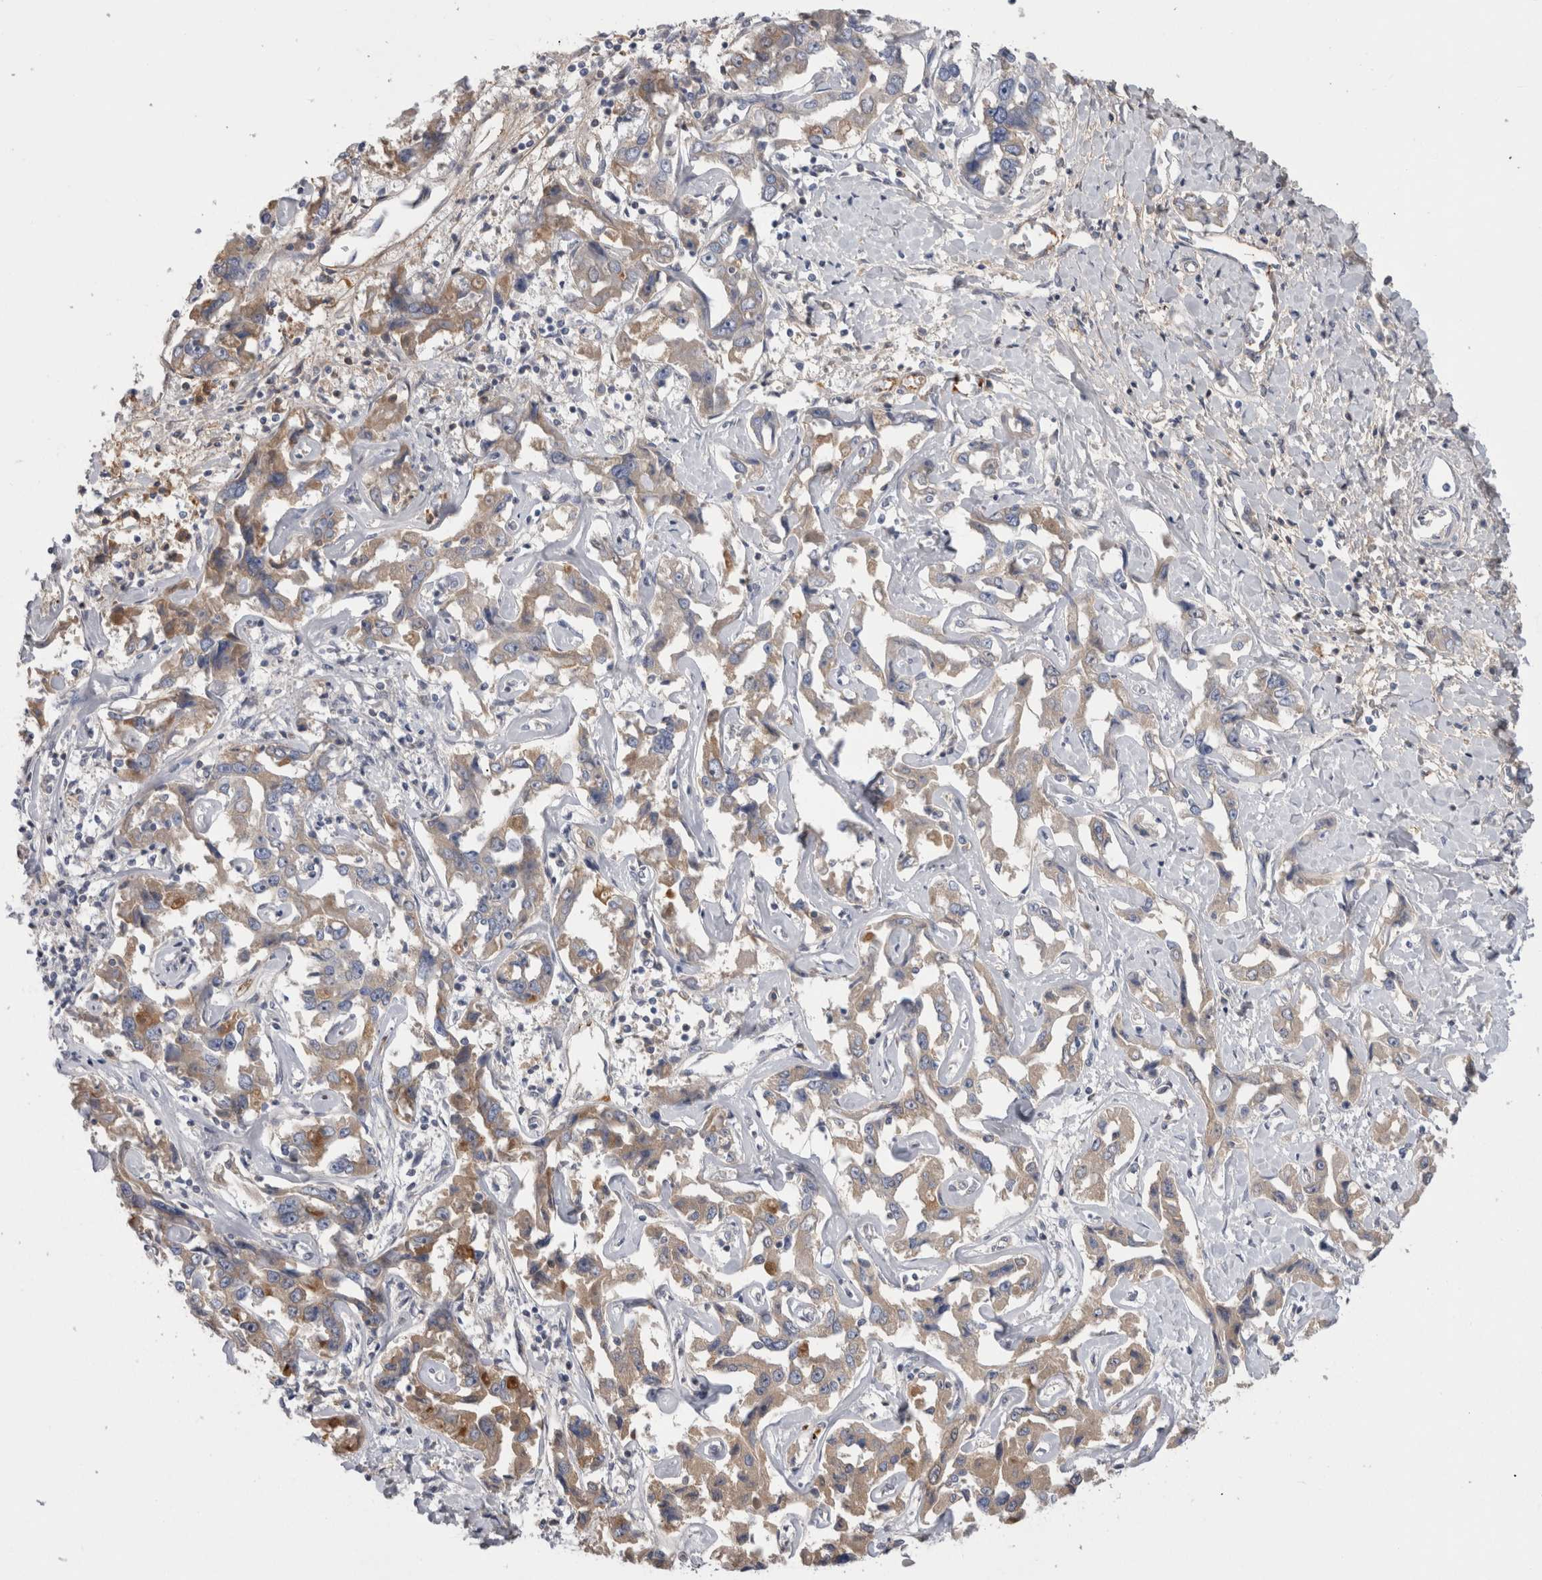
{"staining": {"intensity": "weak", "quantity": ">75%", "location": "cytoplasmic/membranous"}, "tissue": "liver cancer", "cell_type": "Tumor cells", "image_type": "cancer", "snomed": [{"axis": "morphology", "description": "Cholangiocarcinoma"}, {"axis": "topography", "description": "Liver"}], "caption": "The image demonstrates staining of liver cholangiocarcinoma, revealing weak cytoplasmic/membranous protein positivity (brown color) within tumor cells.", "gene": "TBCE", "patient": {"sex": "male", "age": 59}}